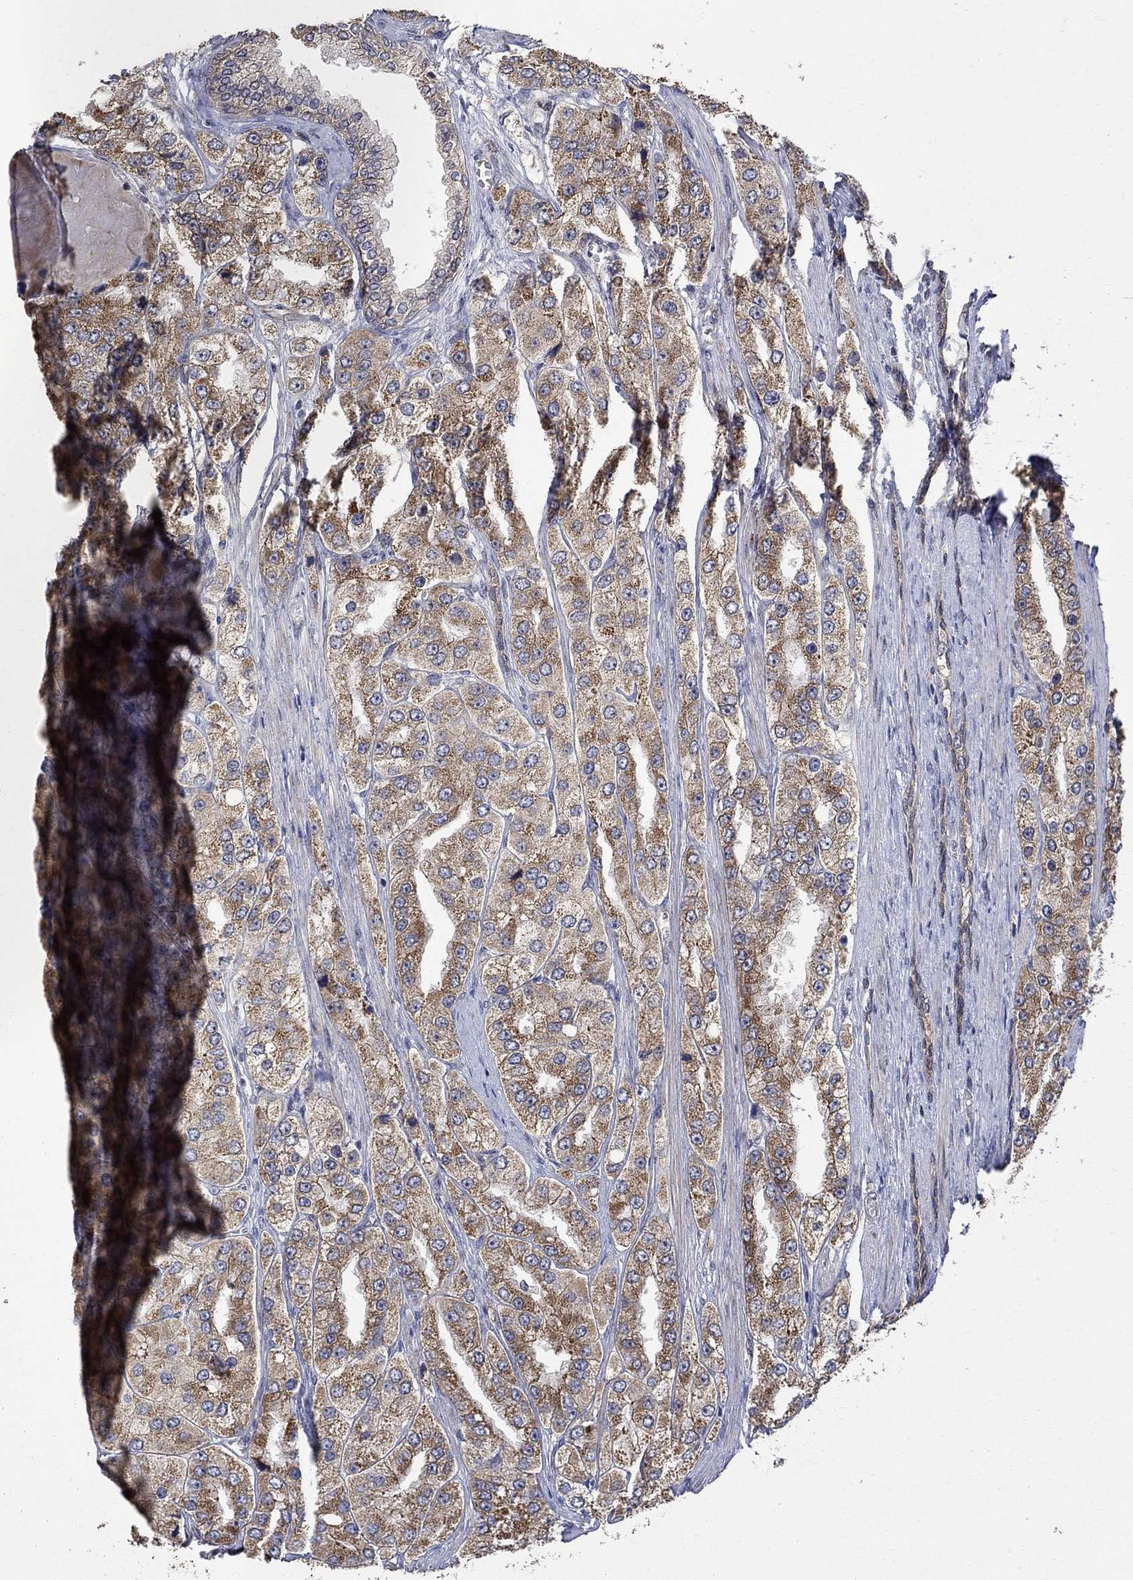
{"staining": {"intensity": "strong", "quantity": "25%-75%", "location": "cytoplasmic/membranous"}, "tissue": "prostate cancer", "cell_type": "Tumor cells", "image_type": "cancer", "snomed": [{"axis": "morphology", "description": "Adenocarcinoma, Low grade"}, {"axis": "topography", "description": "Prostate"}], "caption": "This histopathology image displays immunohistochemistry (IHC) staining of adenocarcinoma (low-grade) (prostate), with high strong cytoplasmic/membranous positivity in about 25%-75% of tumor cells.", "gene": "ANKRA2", "patient": {"sex": "male", "age": 69}}